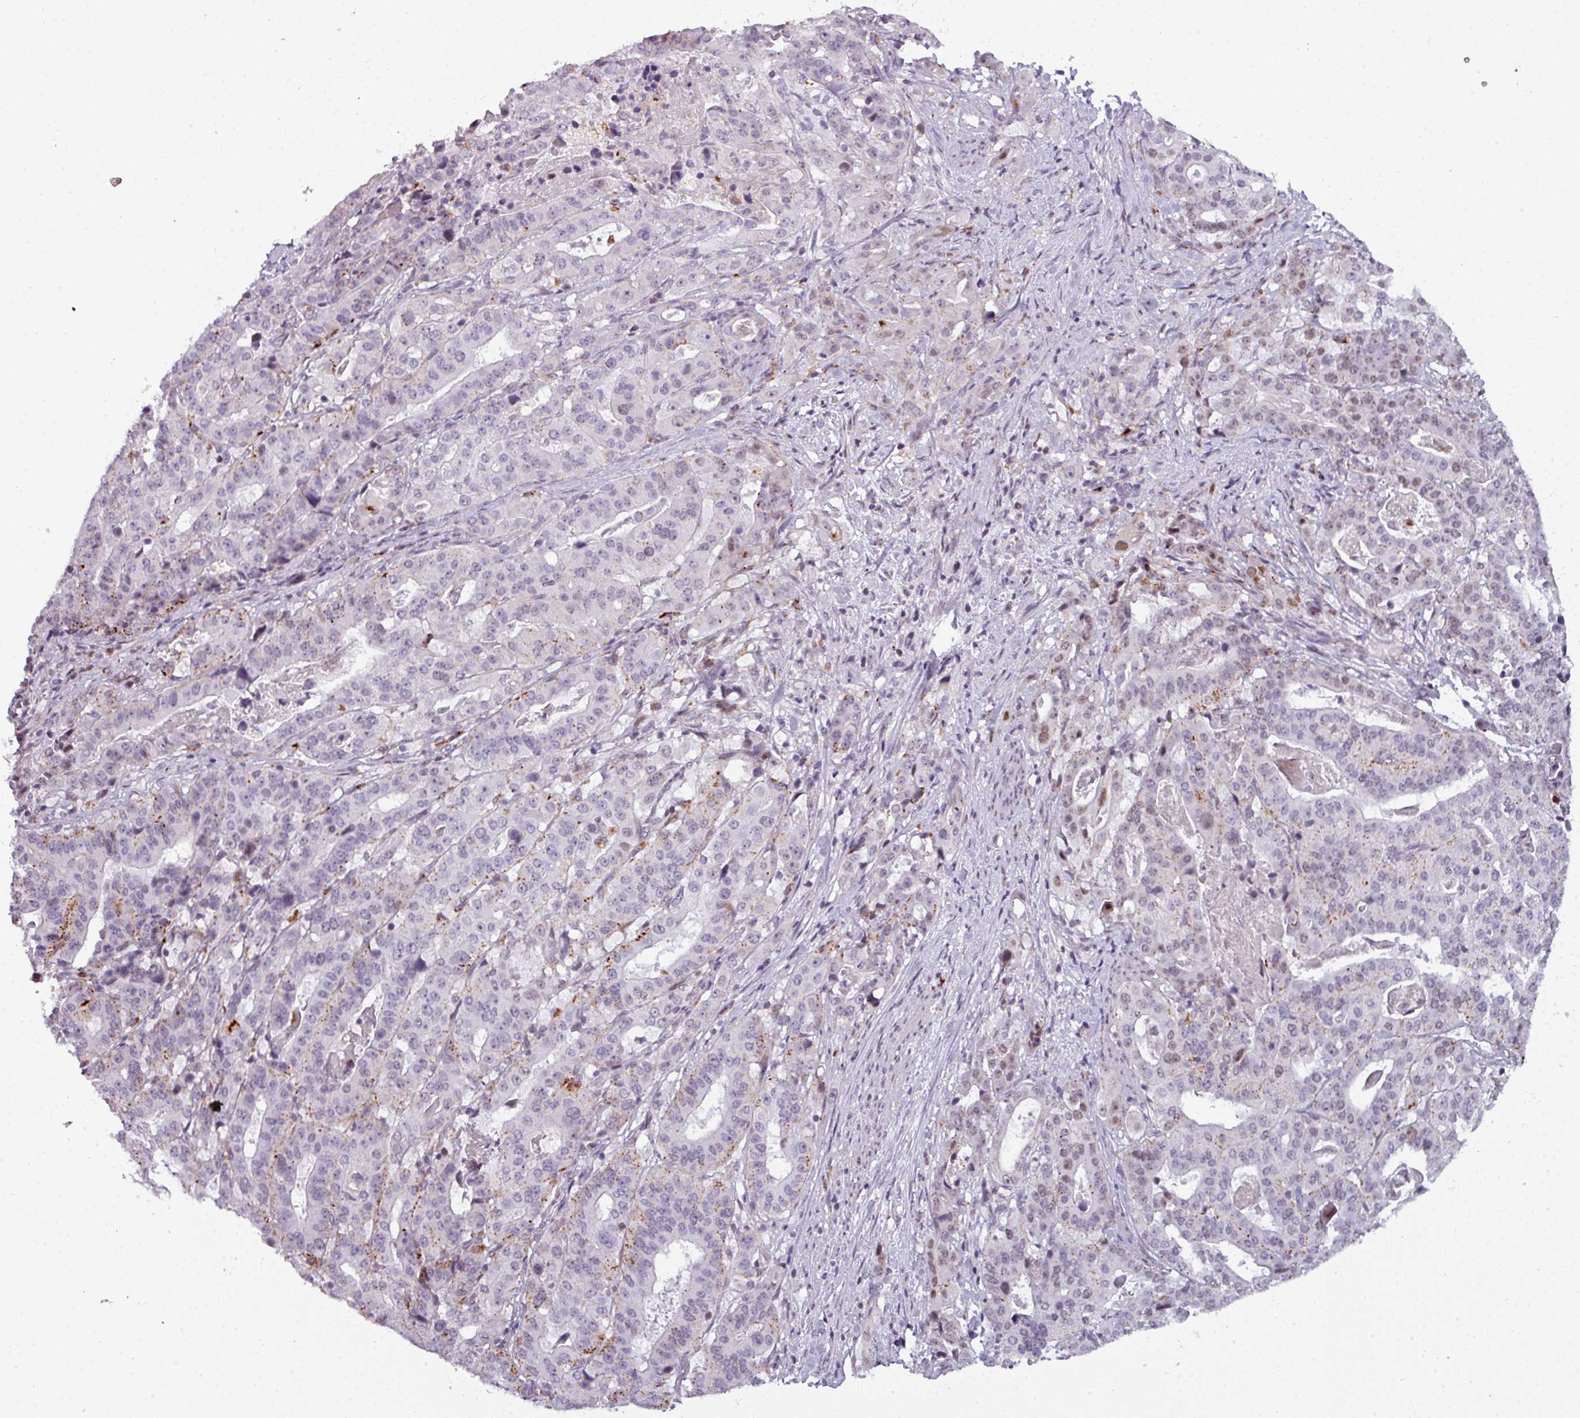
{"staining": {"intensity": "weak", "quantity": "<25%", "location": "cytoplasmic/membranous,nuclear"}, "tissue": "stomach cancer", "cell_type": "Tumor cells", "image_type": "cancer", "snomed": [{"axis": "morphology", "description": "Adenocarcinoma, NOS"}, {"axis": "topography", "description": "Stomach"}], "caption": "Adenocarcinoma (stomach) stained for a protein using IHC exhibits no staining tumor cells.", "gene": "TMEFF1", "patient": {"sex": "male", "age": 48}}